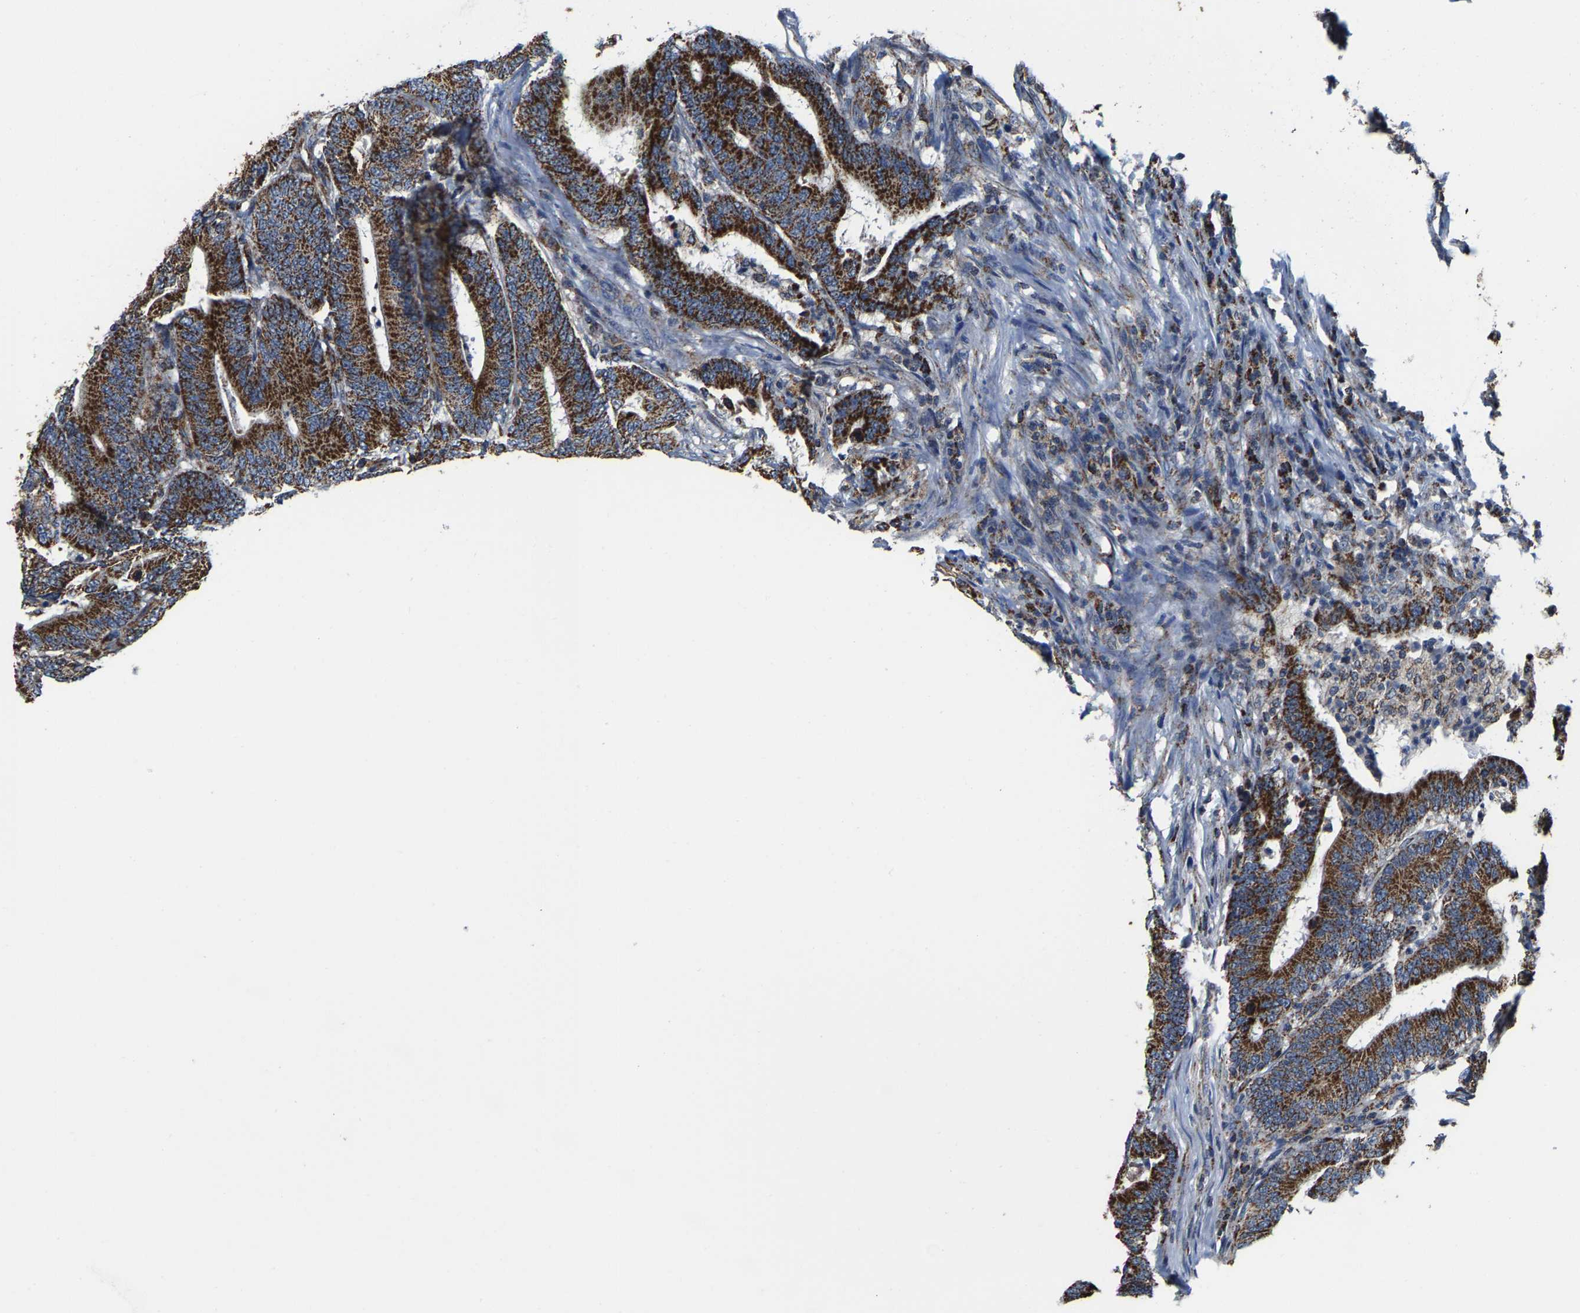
{"staining": {"intensity": "strong", "quantity": ">75%", "location": "cytoplasmic/membranous"}, "tissue": "colorectal cancer", "cell_type": "Tumor cells", "image_type": "cancer", "snomed": [{"axis": "morphology", "description": "Adenocarcinoma, NOS"}, {"axis": "topography", "description": "Colon"}], "caption": "This photomicrograph reveals colorectal adenocarcinoma stained with IHC to label a protein in brown. The cytoplasmic/membranous of tumor cells show strong positivity for the protein. Nuclei are counter-stained blue.", "gene": "SHMT2", "patient": {"sex": "female", "age": 66}}